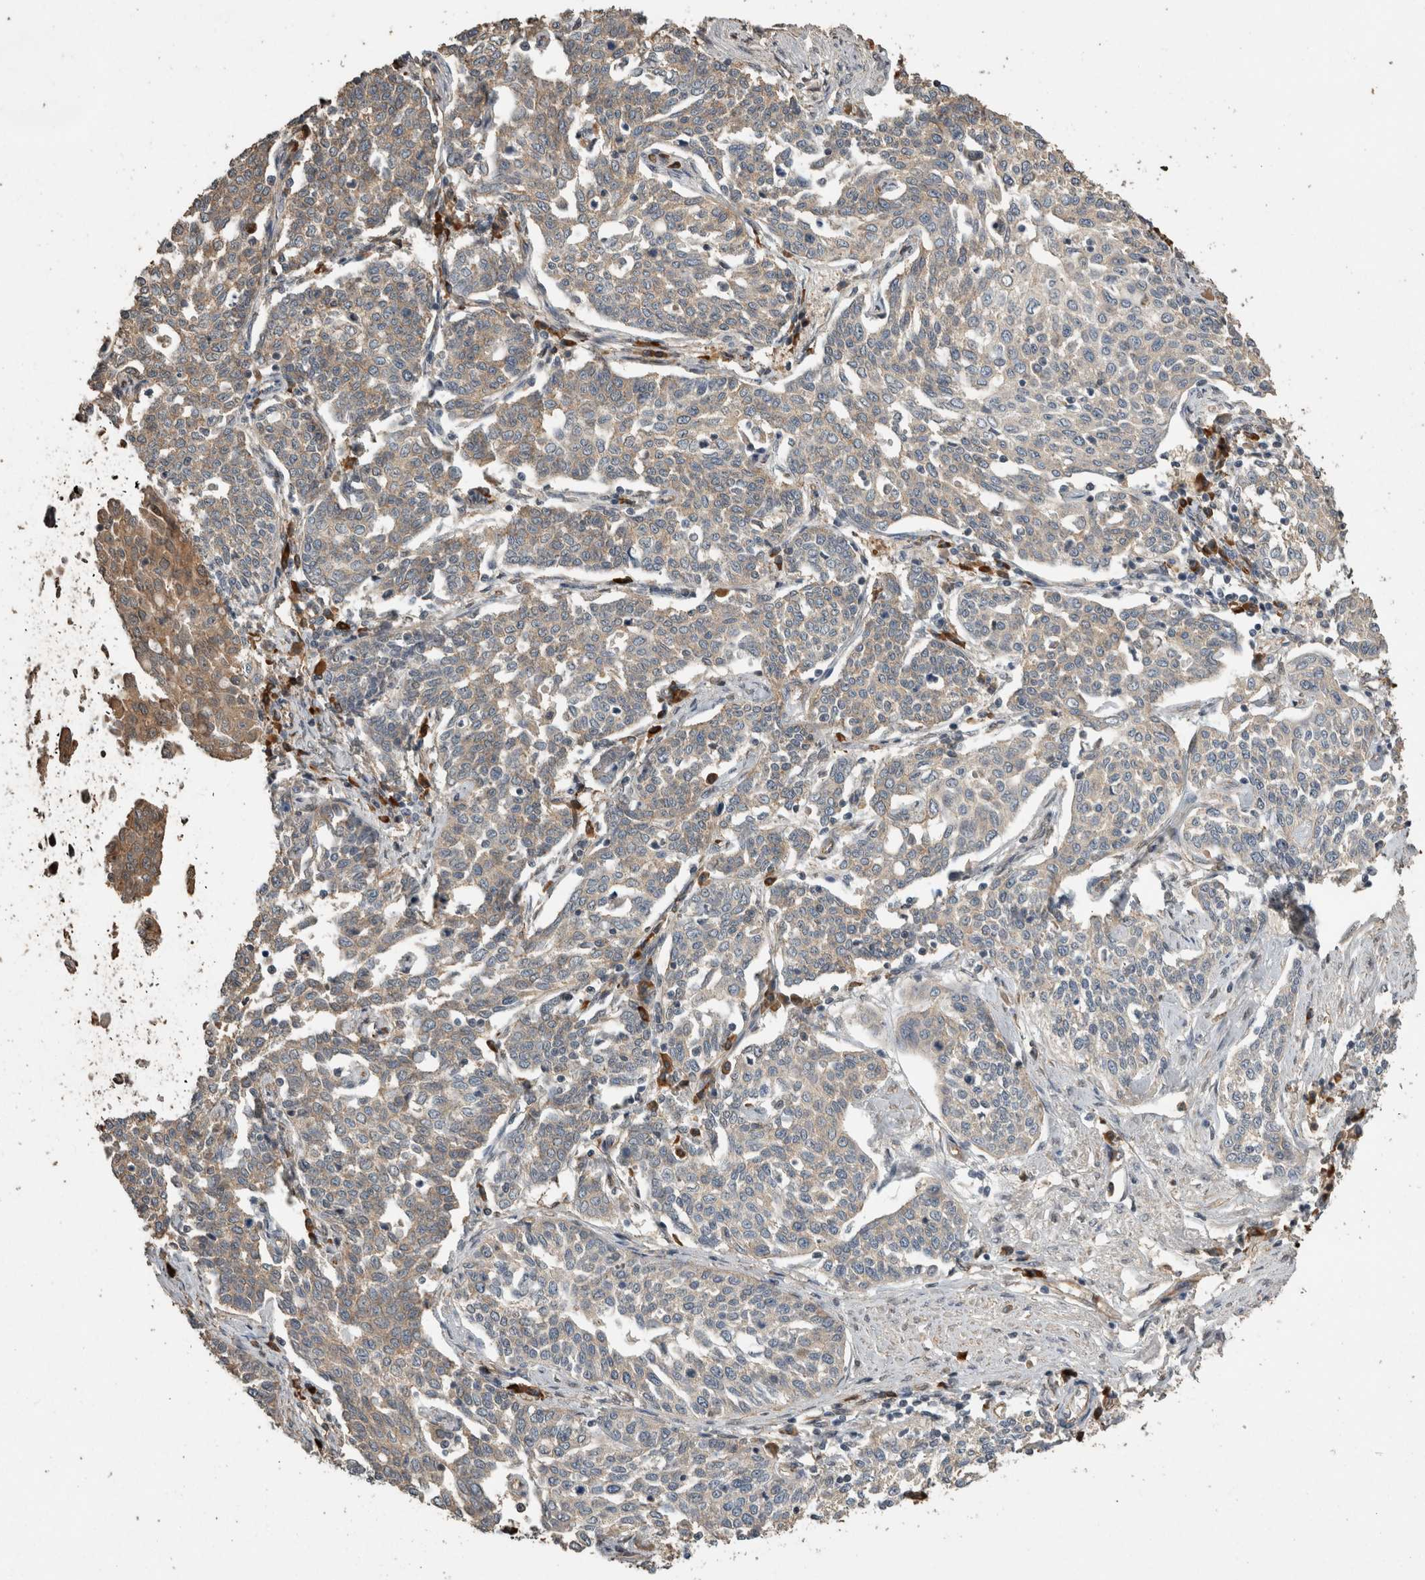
{"staining": {"intensity": "weak", "quantity": ">75%", "location": "cytoplasmic/membranous"}, "tissue": "cervical cancer", "cell_type": "Tumor cells", "image_type": "cancer", "snomed": [{"axis": "morphology", "description": "Squamous cell carcinoma, NOS"}, {"axis": "topography", "description": "Cervix"}], "caption": "Immunohistochemistry (IHC) image of neoplastic tissue: cervical cancer (squamous cell carcinoma) stained using immunohistochemistry (IHC) exhibits low levels of weak protein expression localized specifically in the cytoplasmic/membranous of tumor cells, appearing as a cytoplasmic/membranous brown color.", "gene": "RHPN1", "patient": {"sex": "female", "age": 34}}